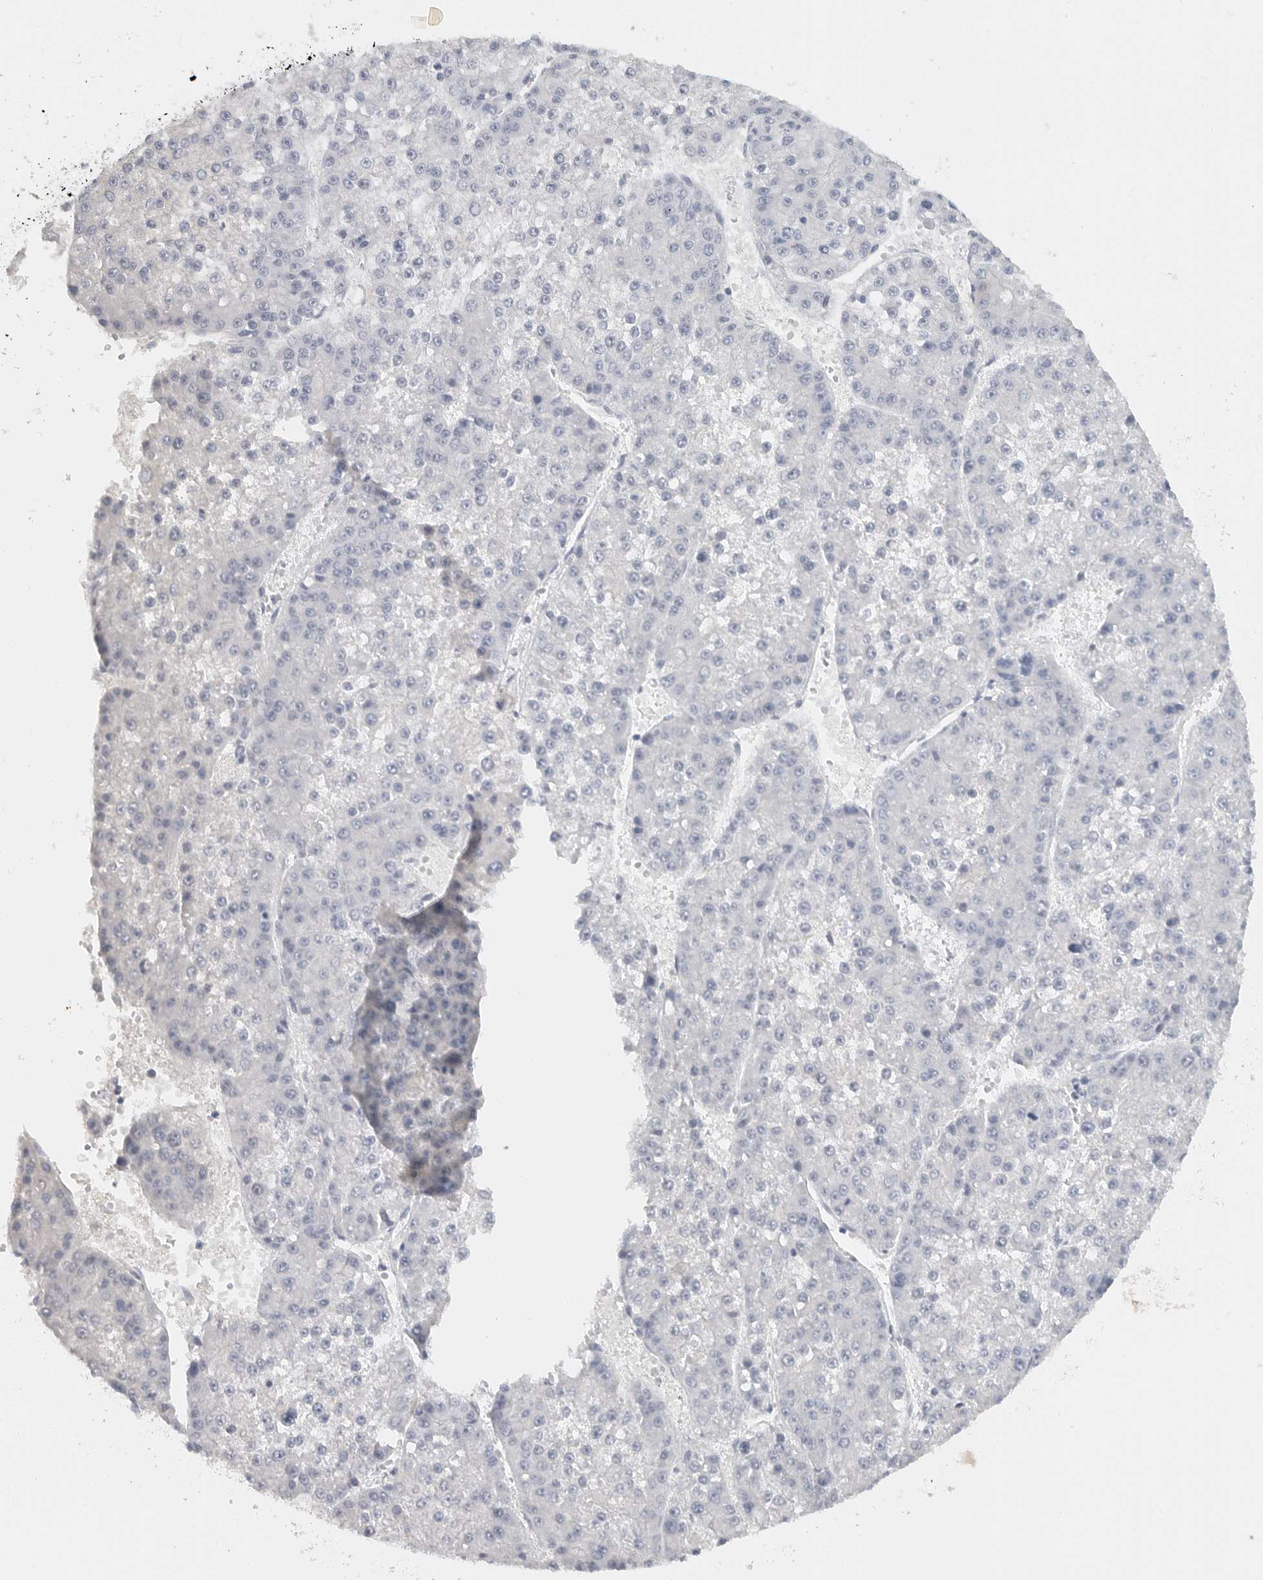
{"staining": {"intensity": "negative", "quantity": "none", "location": "none"}, "tissue": "liver cancer", "cell_type": "Tumor cells", "image_type": "cancer", "snomed": [{"axis": "morphology", "description": "Carcinoma, Hepatocellular, NOS"}, {"axis": "topography", "description": "Liver"}], "caption": "Immunohistochemical staining of human liver cancer (hepatocellular carcinoma) shows no significant positivity in tumor cells.", "gene": "PAM", "patient": {"sex": "female", "age": 73}}